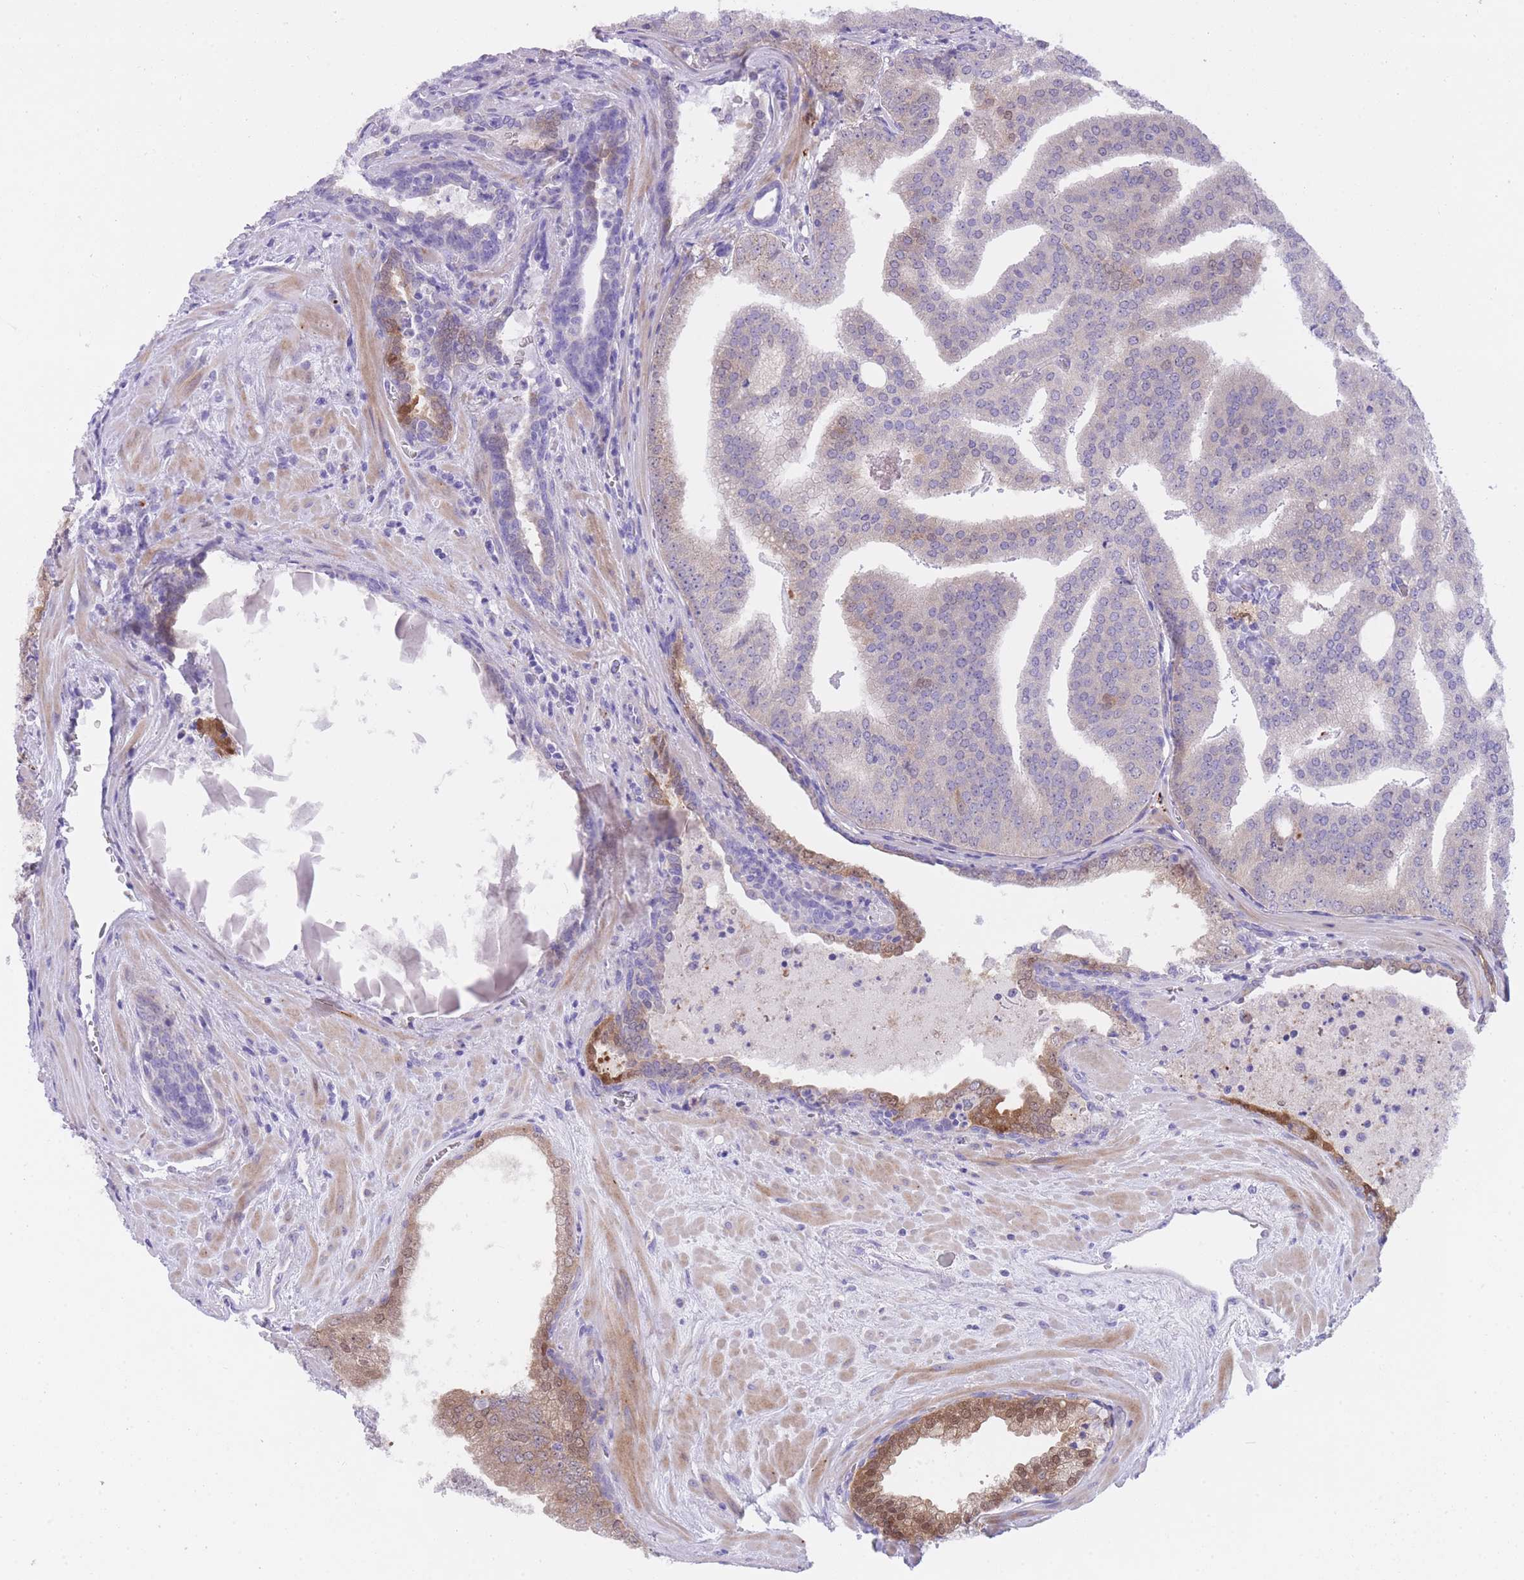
{"staining": {"intensity": "moderate", "quantity": "<25%", "location": "cytoplasmic/membranous,nuclear"}, "tissue": "prostate cancer", "cell_type": "Tumor cells", "image_type": "cancer", "snomed": [{"axis": "morphology", "description": "Adenocarcinoma, High grade"}, {"axis": "topography", "description": "Prostate"}], "caption": "Adenocarcinoma (high-grade) (prostate) stained with DAB immunohistochemistry (IHC) reveals low levels of moderate cytoplasmic/membranous and nuclear staining in approximately <25% of tumor cells. The staining was performed using DAB (3,3'-diaminobenzidine) to visualize the protein expression in brown, while the nuclei were stained in blue with hematoxylin (Magnification: 20x).", "gene": "QTRT1", "patient": {"sex": "male", "age": 68}}